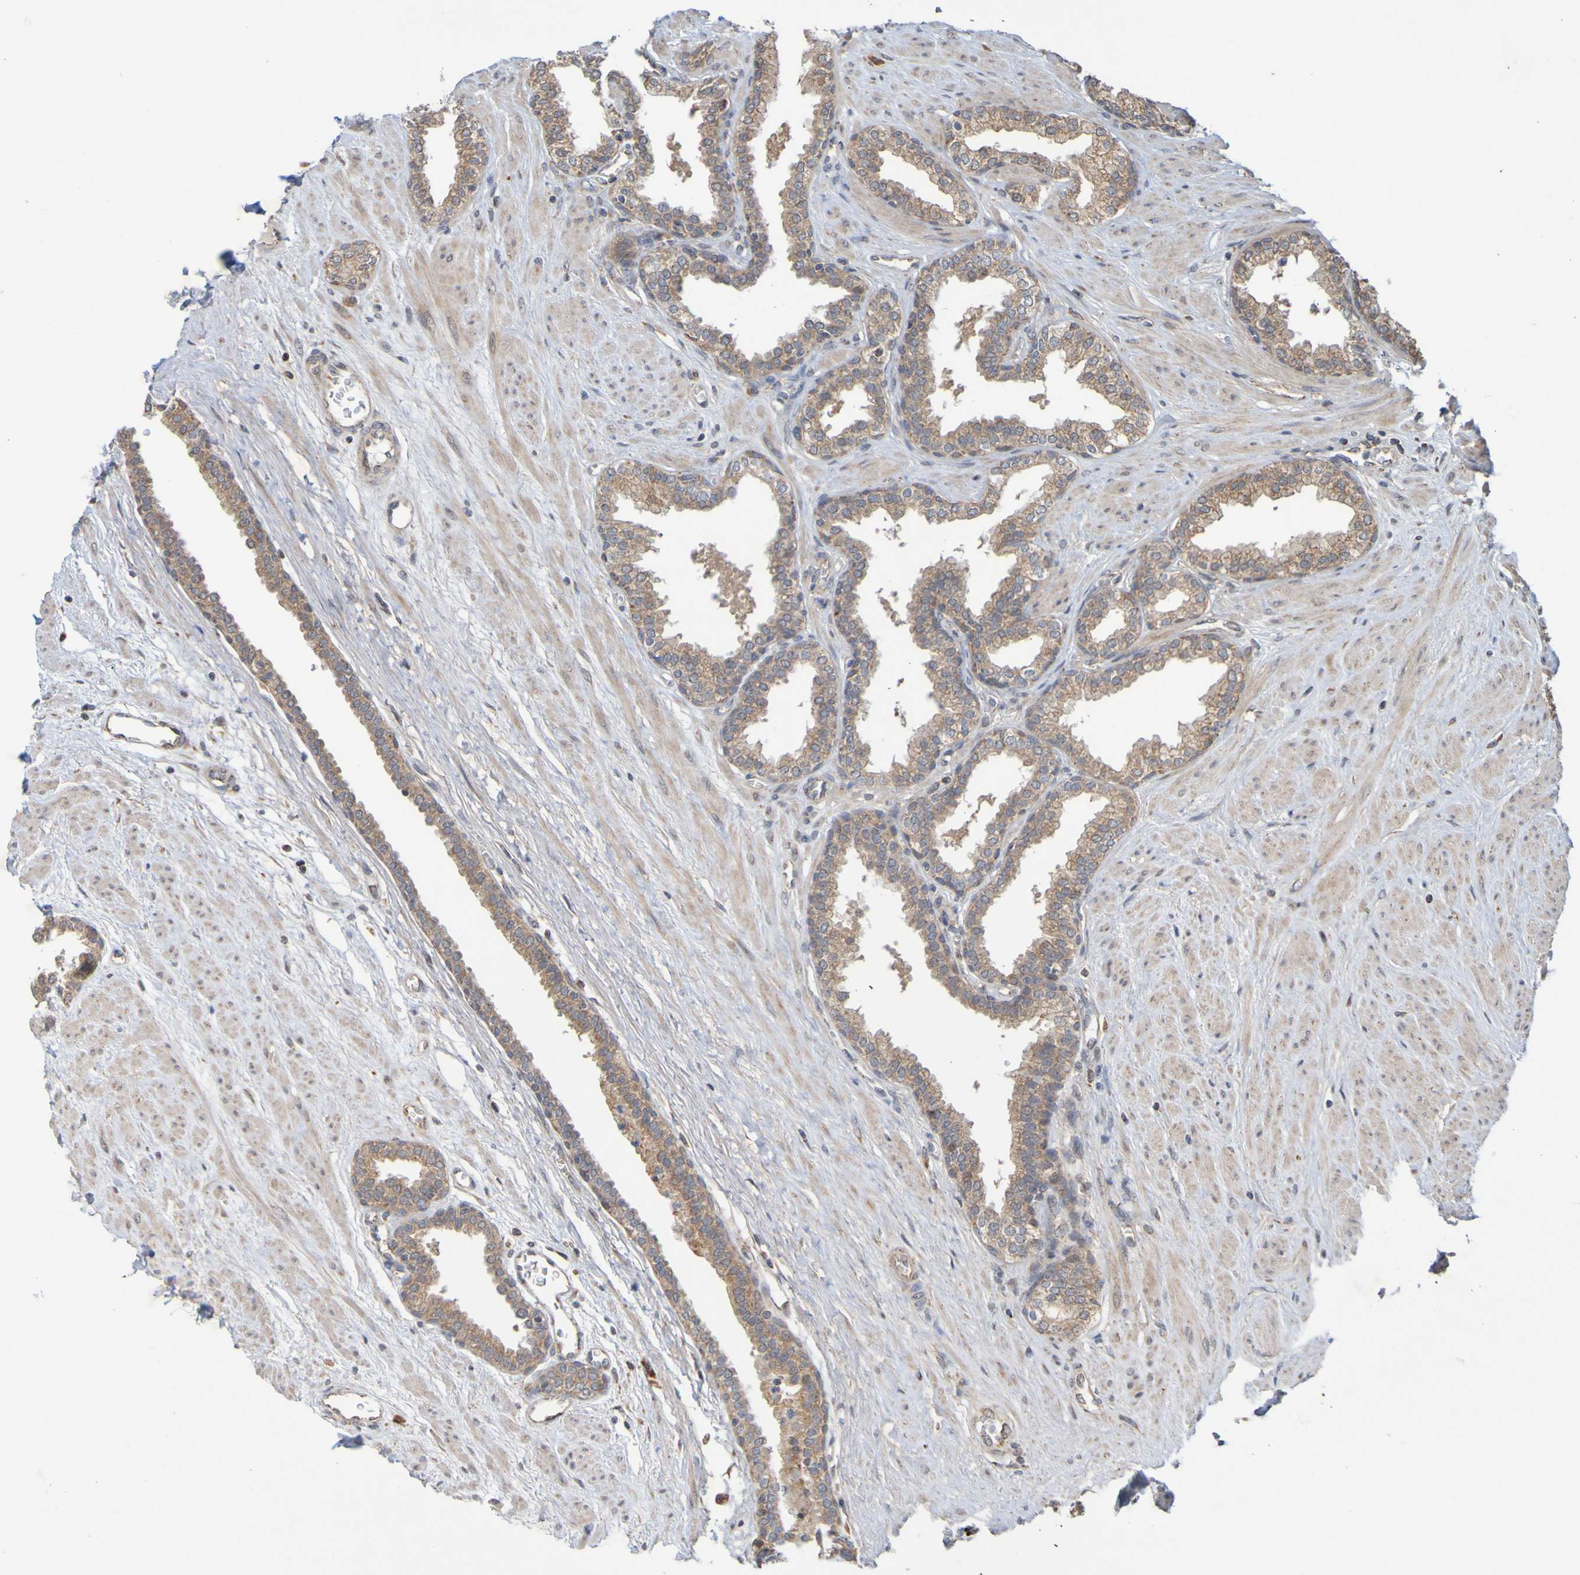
{"staining": {"intensity": "strong", "quantity": "25%-75%", "location": "cytoplasmic/membranous"}, "tissue": "prostate", "cell_type": "Glandular cells", "image_type": "normal", "snomed": [{"axis": "morphology", "description": "Normal tissue, NOS"}, {"axis": "topography", "description": "Prostate"}], "caption": "Immunohistochemistry photomicrograph of unremarkable prostate stained for a protein (brown), which reveals high levels of strong cytoplasmic/membranous expression in about 25%-75% of glandular cells.", "gene": "TMBIM1", "patient": {"sex": "male", "age": 51}}